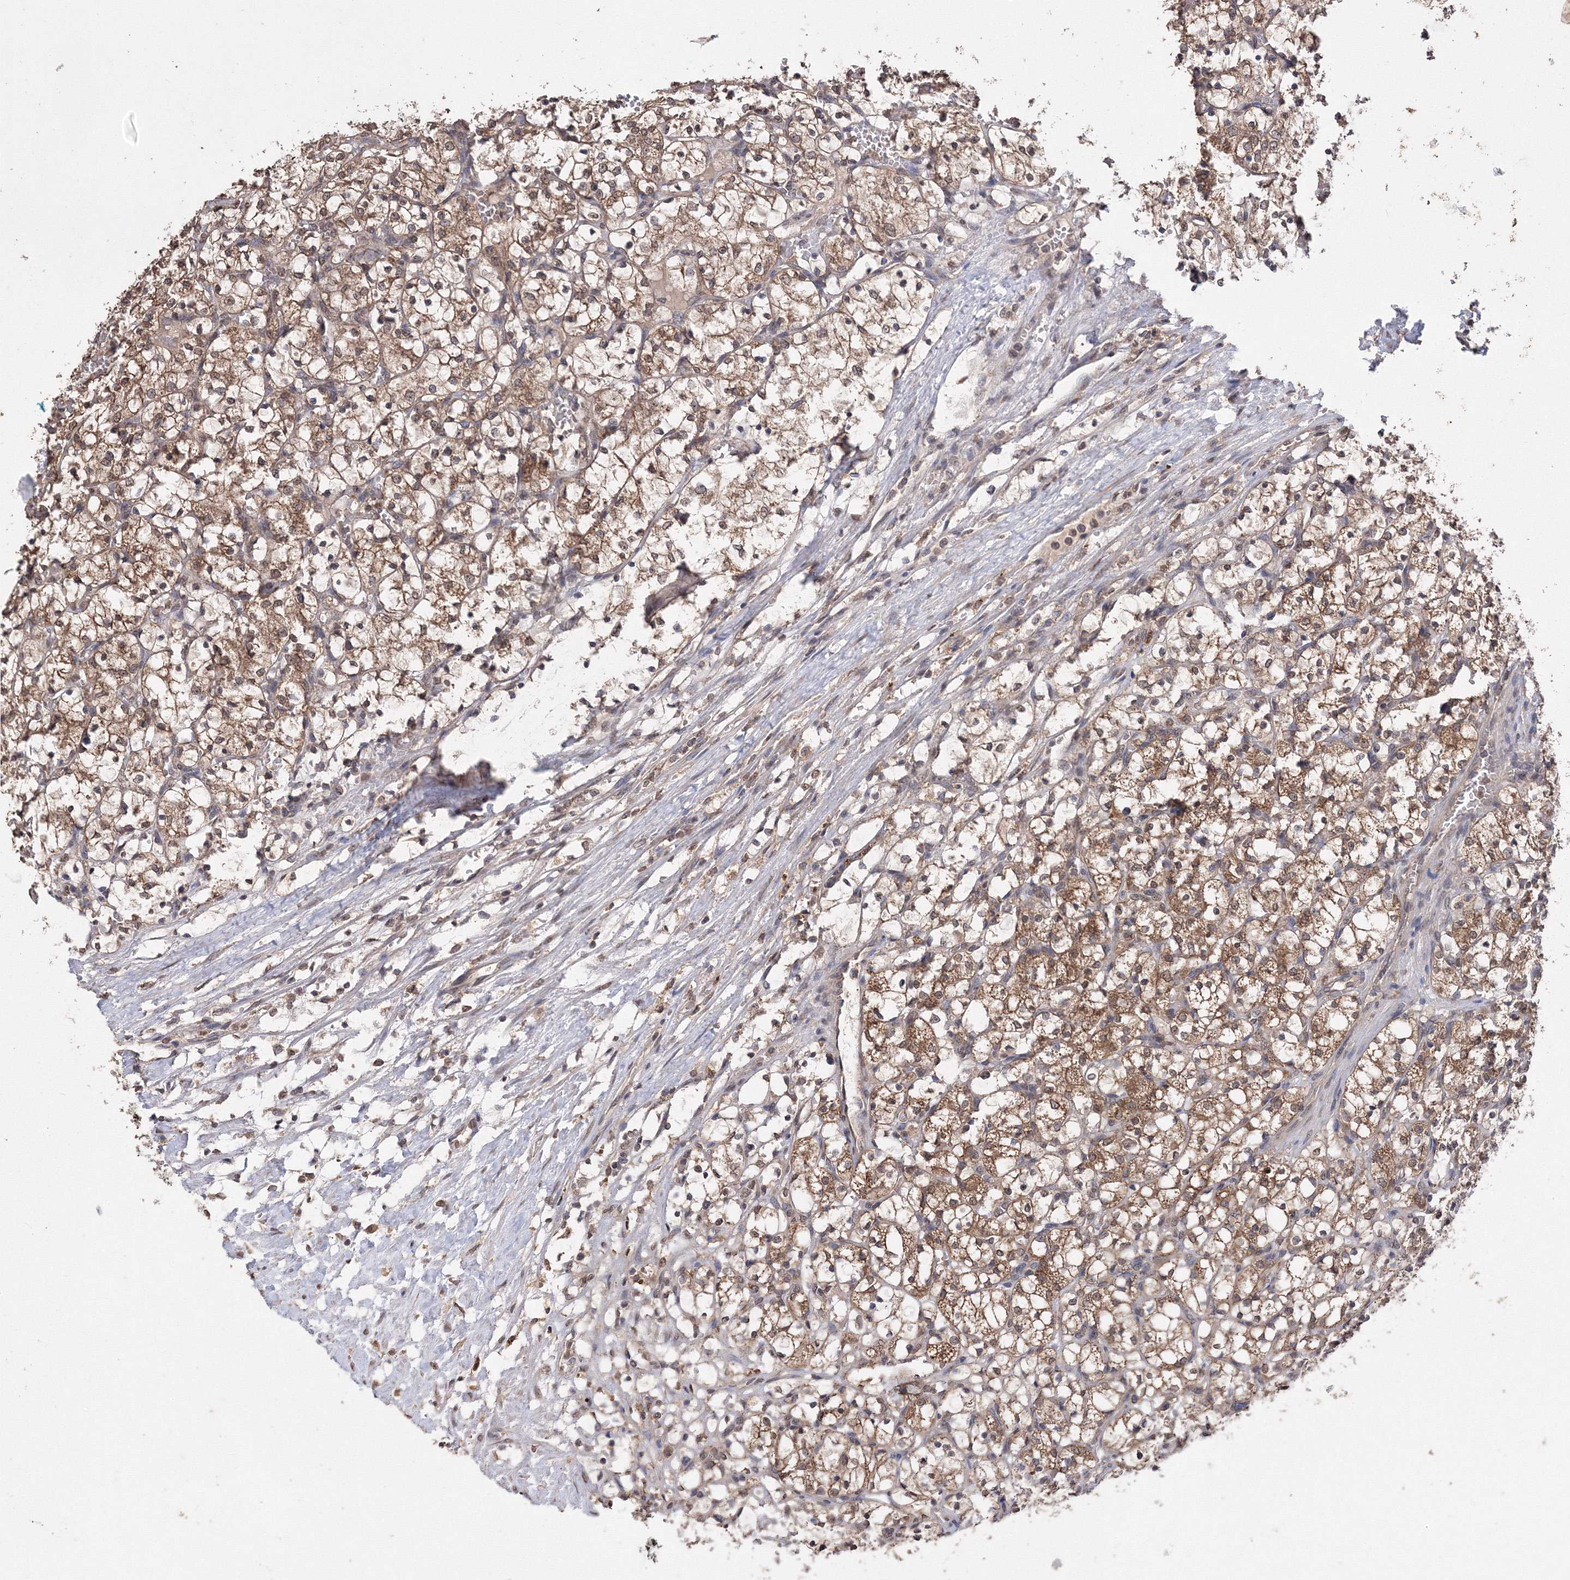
{"staining": {"intensity": "moderate", "quantity": ">75%", "location": "cytoplasmic/membranous,nuclear"}, "tissue": "renal cancer", "cell_type": "Tumor cells", "image_type": "cancer", "snomed": [{"axis": "morphology", "description": "Adenocarcinoma, NOS"}, {"axis": "topography", "description": "Kidney"}], "caption": "Protein staining shows moderate cytoplasmic/membranous and nuclear expression in approximately >75% of tumor cells in renal cancer (adenocarcinoma). Using DAB (brown) and hematoxylin (blue) stains, captured at high magnification using brightfield microscopy.", "gene": "GPN1", "patient": {"sex": "female", "age": 69}}